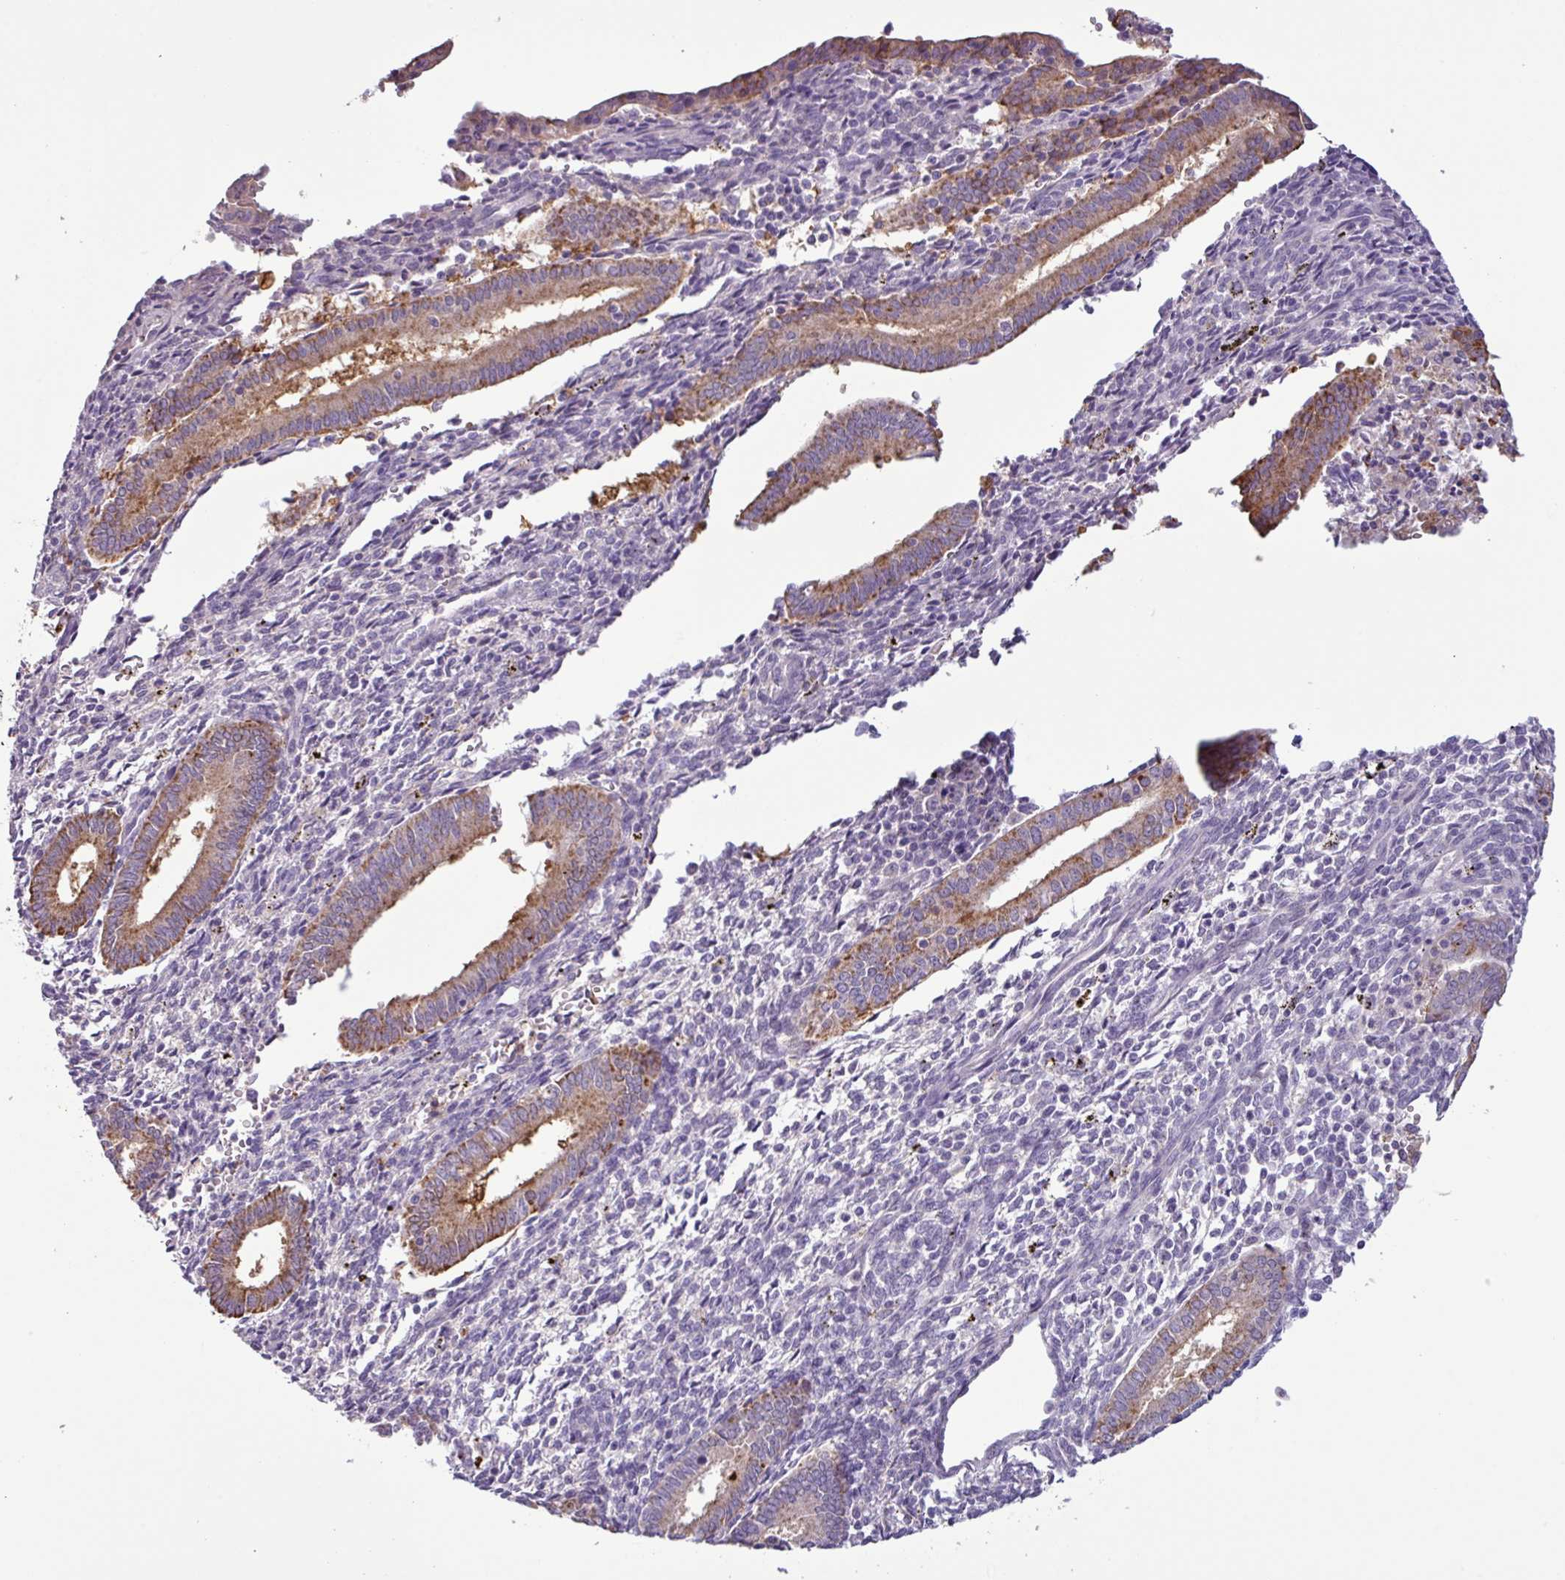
{"staining": {"intensity": "negative", "quantity": "none", "location": "none"}, "tissue": "endometrium", "cell_type": "Cells in endometrial stroma", "image_type": "normal", "snomed": [{"axis": "morphology", "description": "Normal tissue, NOS"}, {"axis": "topography", "description": "Endometrium"}], "caption": "A high-resolution histopathology image shows IHC staining of unremarkable endometrium, which reveals no significant staining in cells in endometrial stroma. (DAB (3,3'-diaminobenzidine) immunohistochemistry (IHC) visualized using brightfield microscopy, high magnification).", "gene": "PNLDC1", "patient": {"sex": "female", "age": 41}}